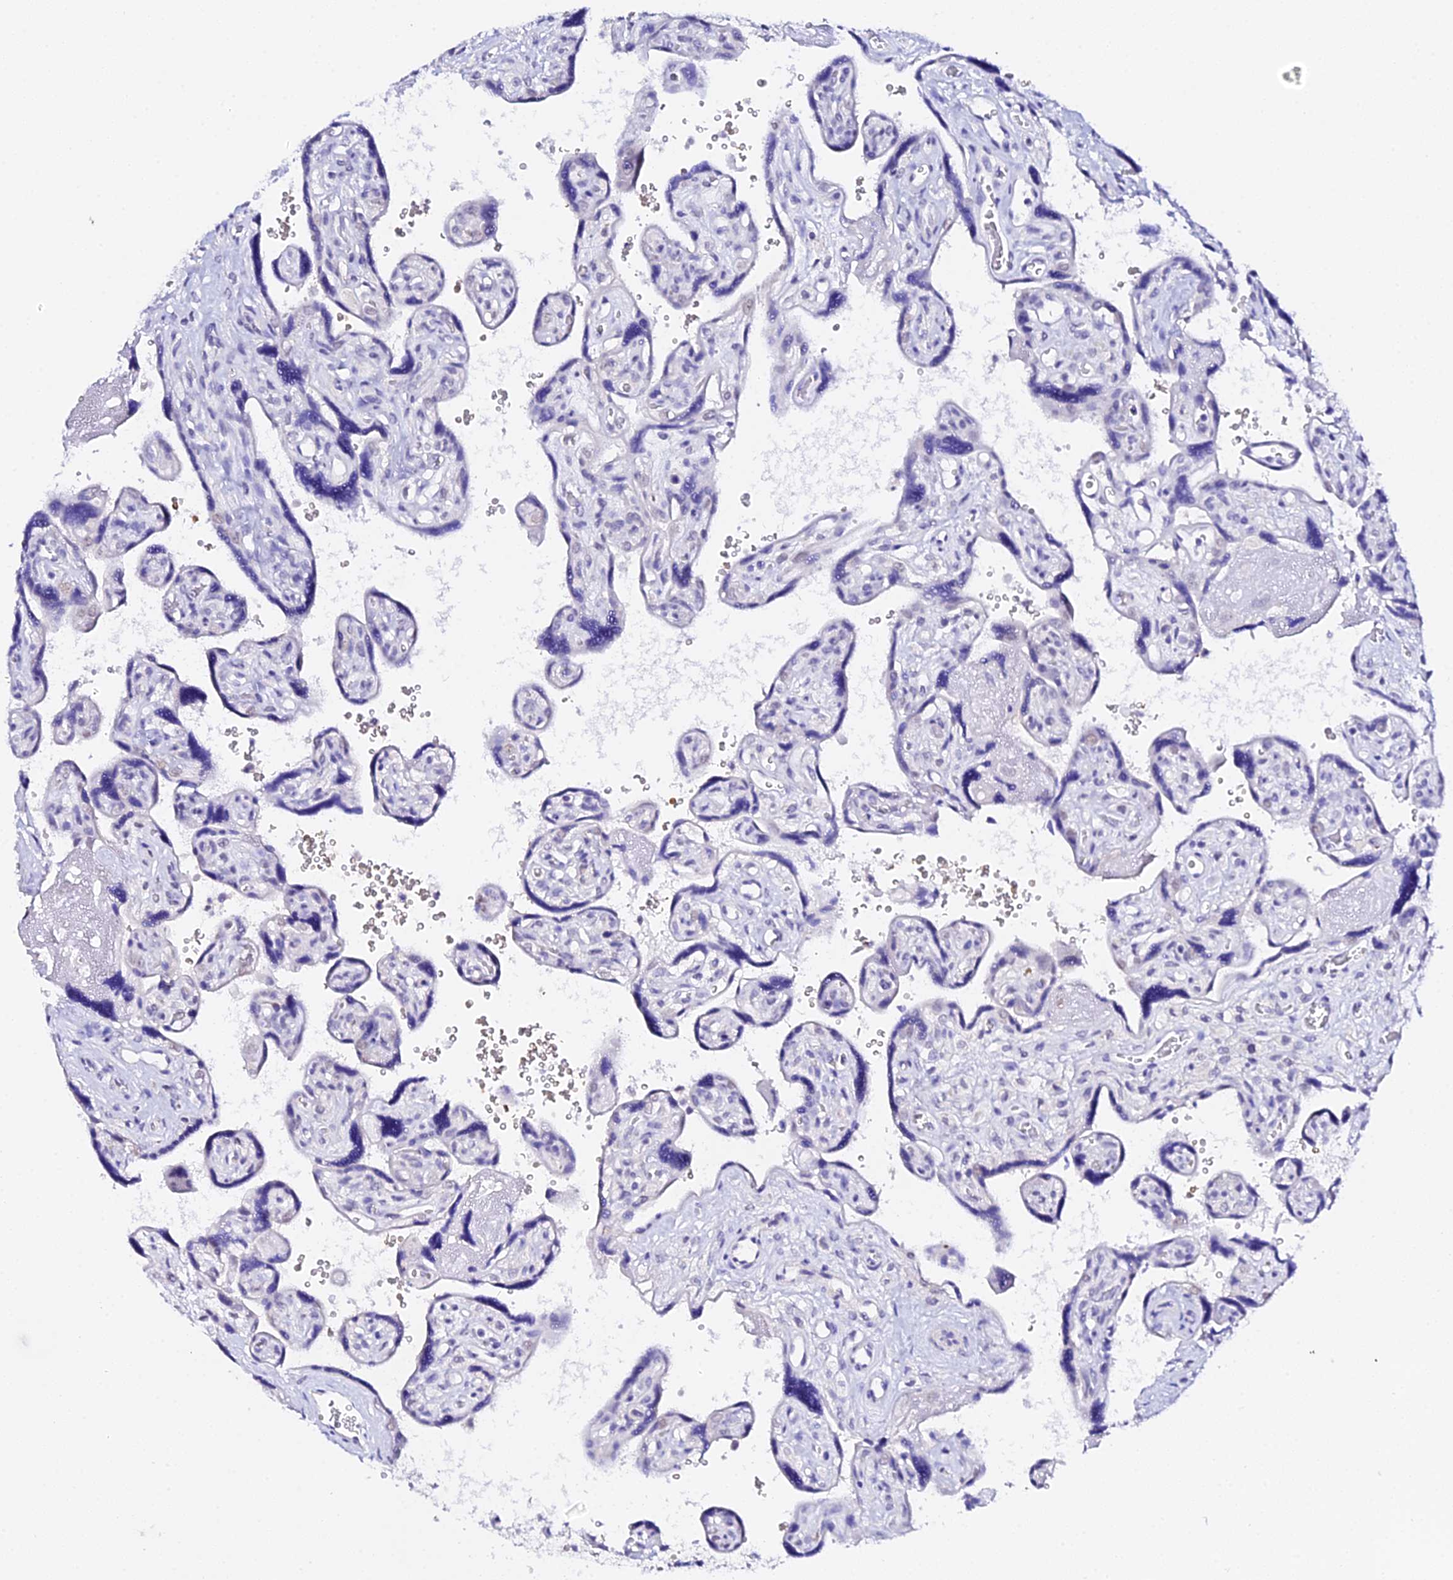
{"staining": {"intensity": "moderate", "quantity": "<25%", "location": "cytoplasmic/membranous"}, "tissue": "placenta", "cell_type": "Trophoblastic cells", "image_type": "normal", "snomed": [{"axis": "morphology", "description": "Normal tissue, NOS"}, {"axis": "topography", "description": "Placenta"}], "caption": "This histopathology image shows unremarkable placenta stained with immunohistochemistry (IHC) to label a protein in brown. The cytoplasmic/membranous of trophoblastic cells show moderate positivity for the protein. Nuclei are counter-stained blue.", "gene": "CFAP45", "patient": {"sex": "female", "age": 39}}